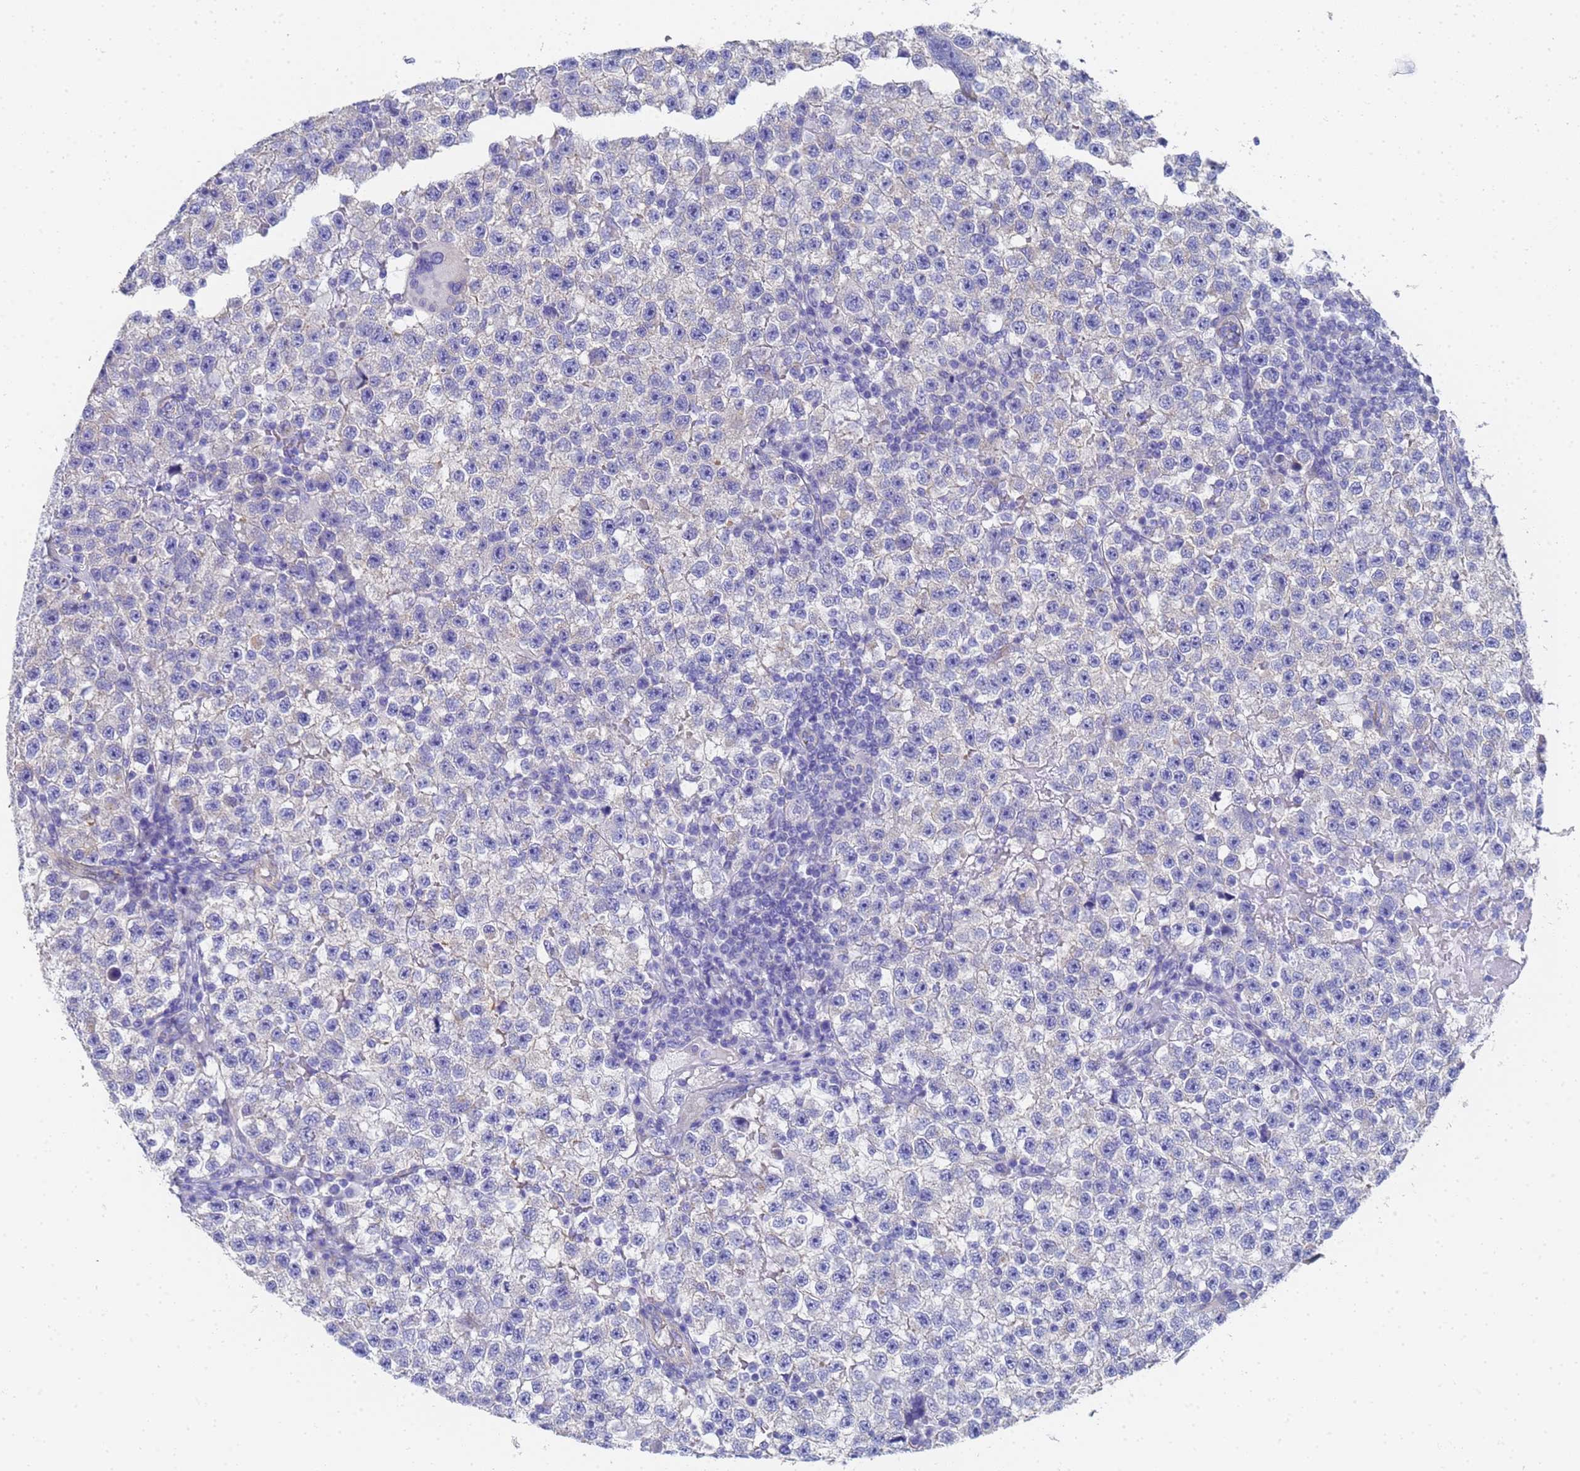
{"staining": {"intensity": "negative", "quantity": "none", "location": "none"}, "tissue": "testis cancer", "cell_type": "Tumor cells", "image_type": "cancer", "snomed": [{"axis": "morphology", "description": "Seminoma, NOS"}, {"axis": "topography", "description": "Testis"}], "caption": "Seminoma (testis) was stained to show a protein in brown. There is no significant expression in tumor cells.", "gene": "TUBB1", "patient": {"sex": "male", "age": 22}}